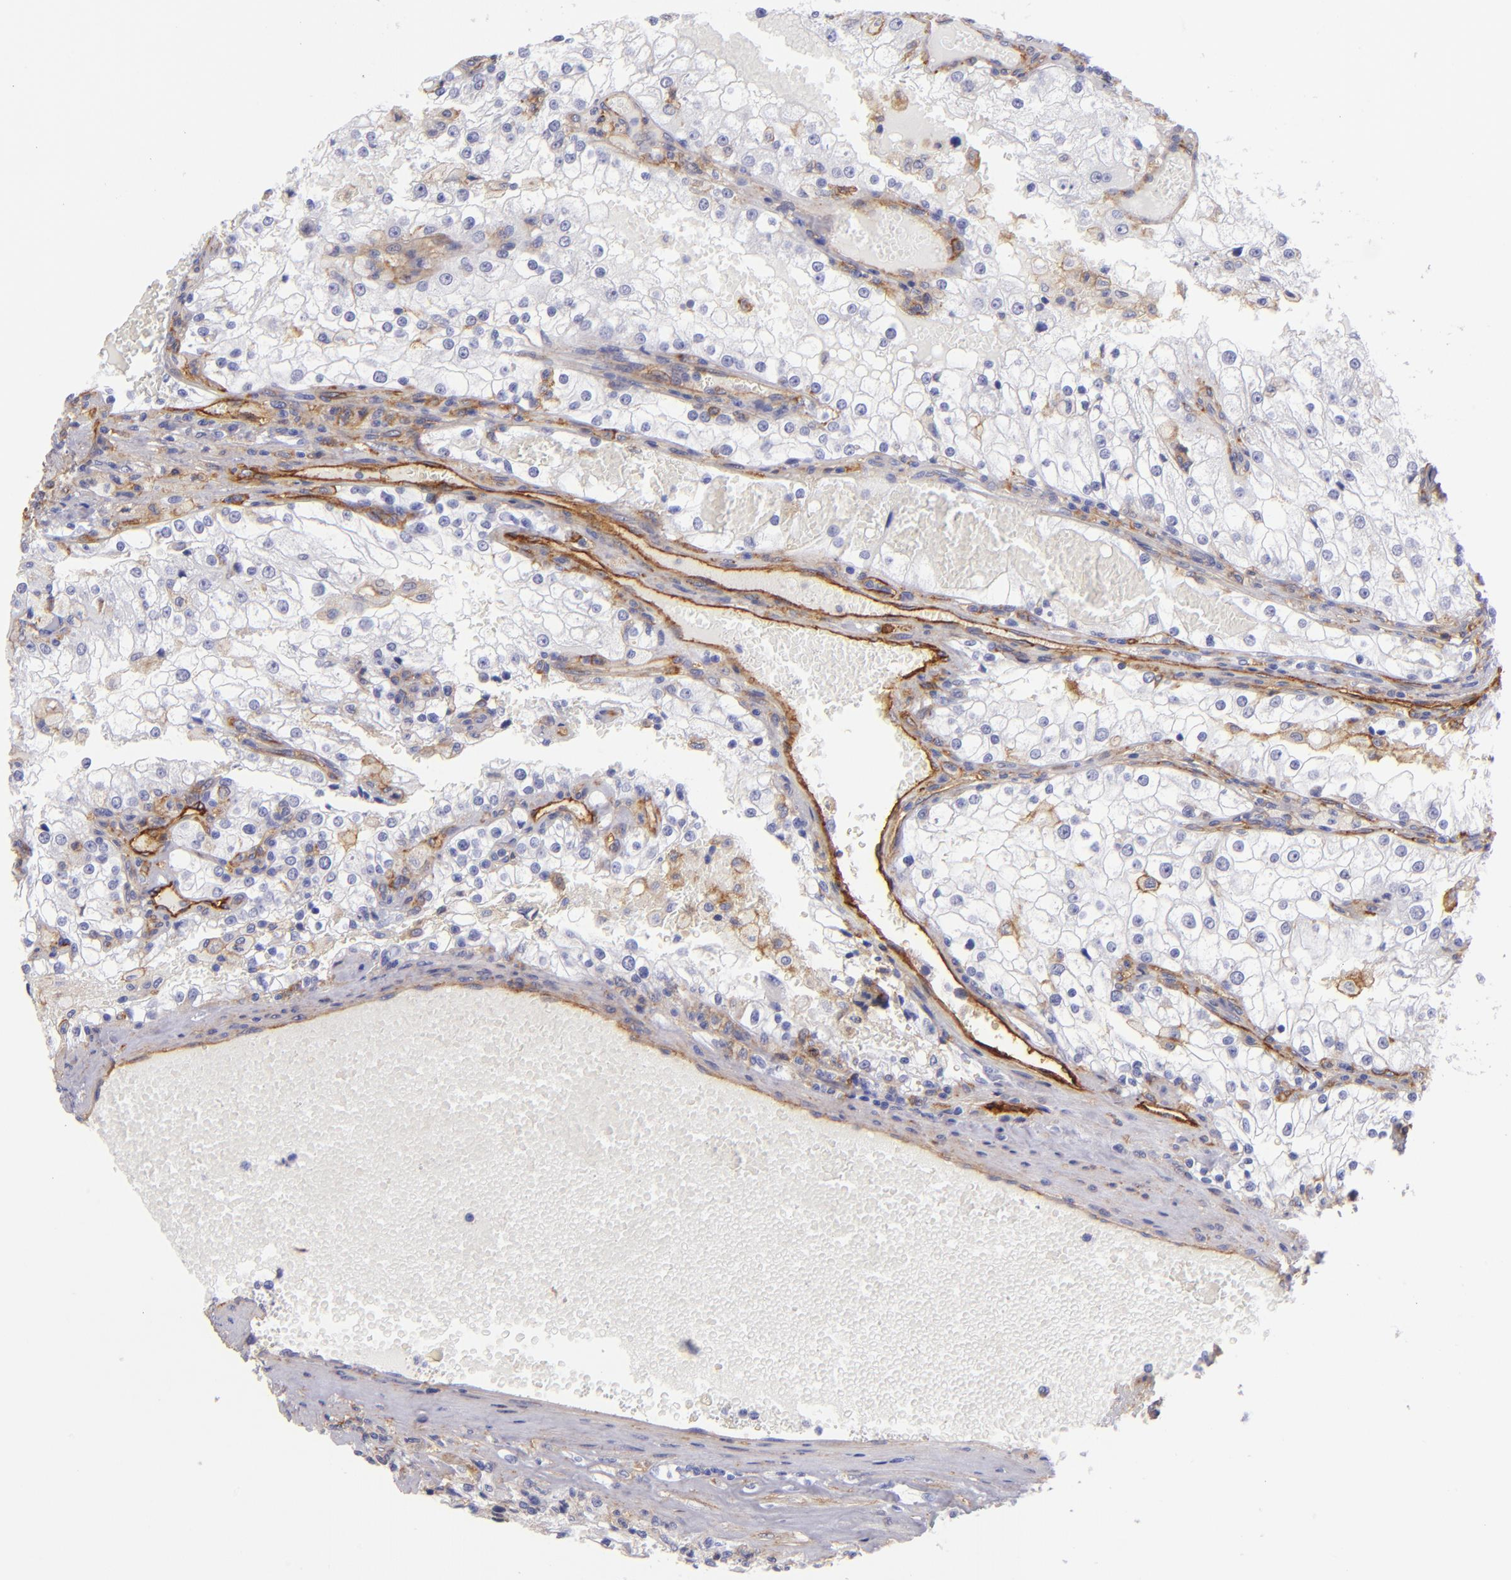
{"staining": {"intensity": "negative", "quantity": "none", "location": "none"}, "tissue": "renal cancer", "cell_type": "Tumor cells", "image_type": "cancer", "snomed": [{"axis": "morphology", "description": "Adenocarcinoma, NOS"}, {"axis": "topography", "description": "Kidney"}], "caption": "Immunohistochemical staining of renal cancer (adenocarcinoma) reveals no significant positivity in tumor cells.", "gene": "ENTPD1", "patient": {"sex": "female", "age": 74}}